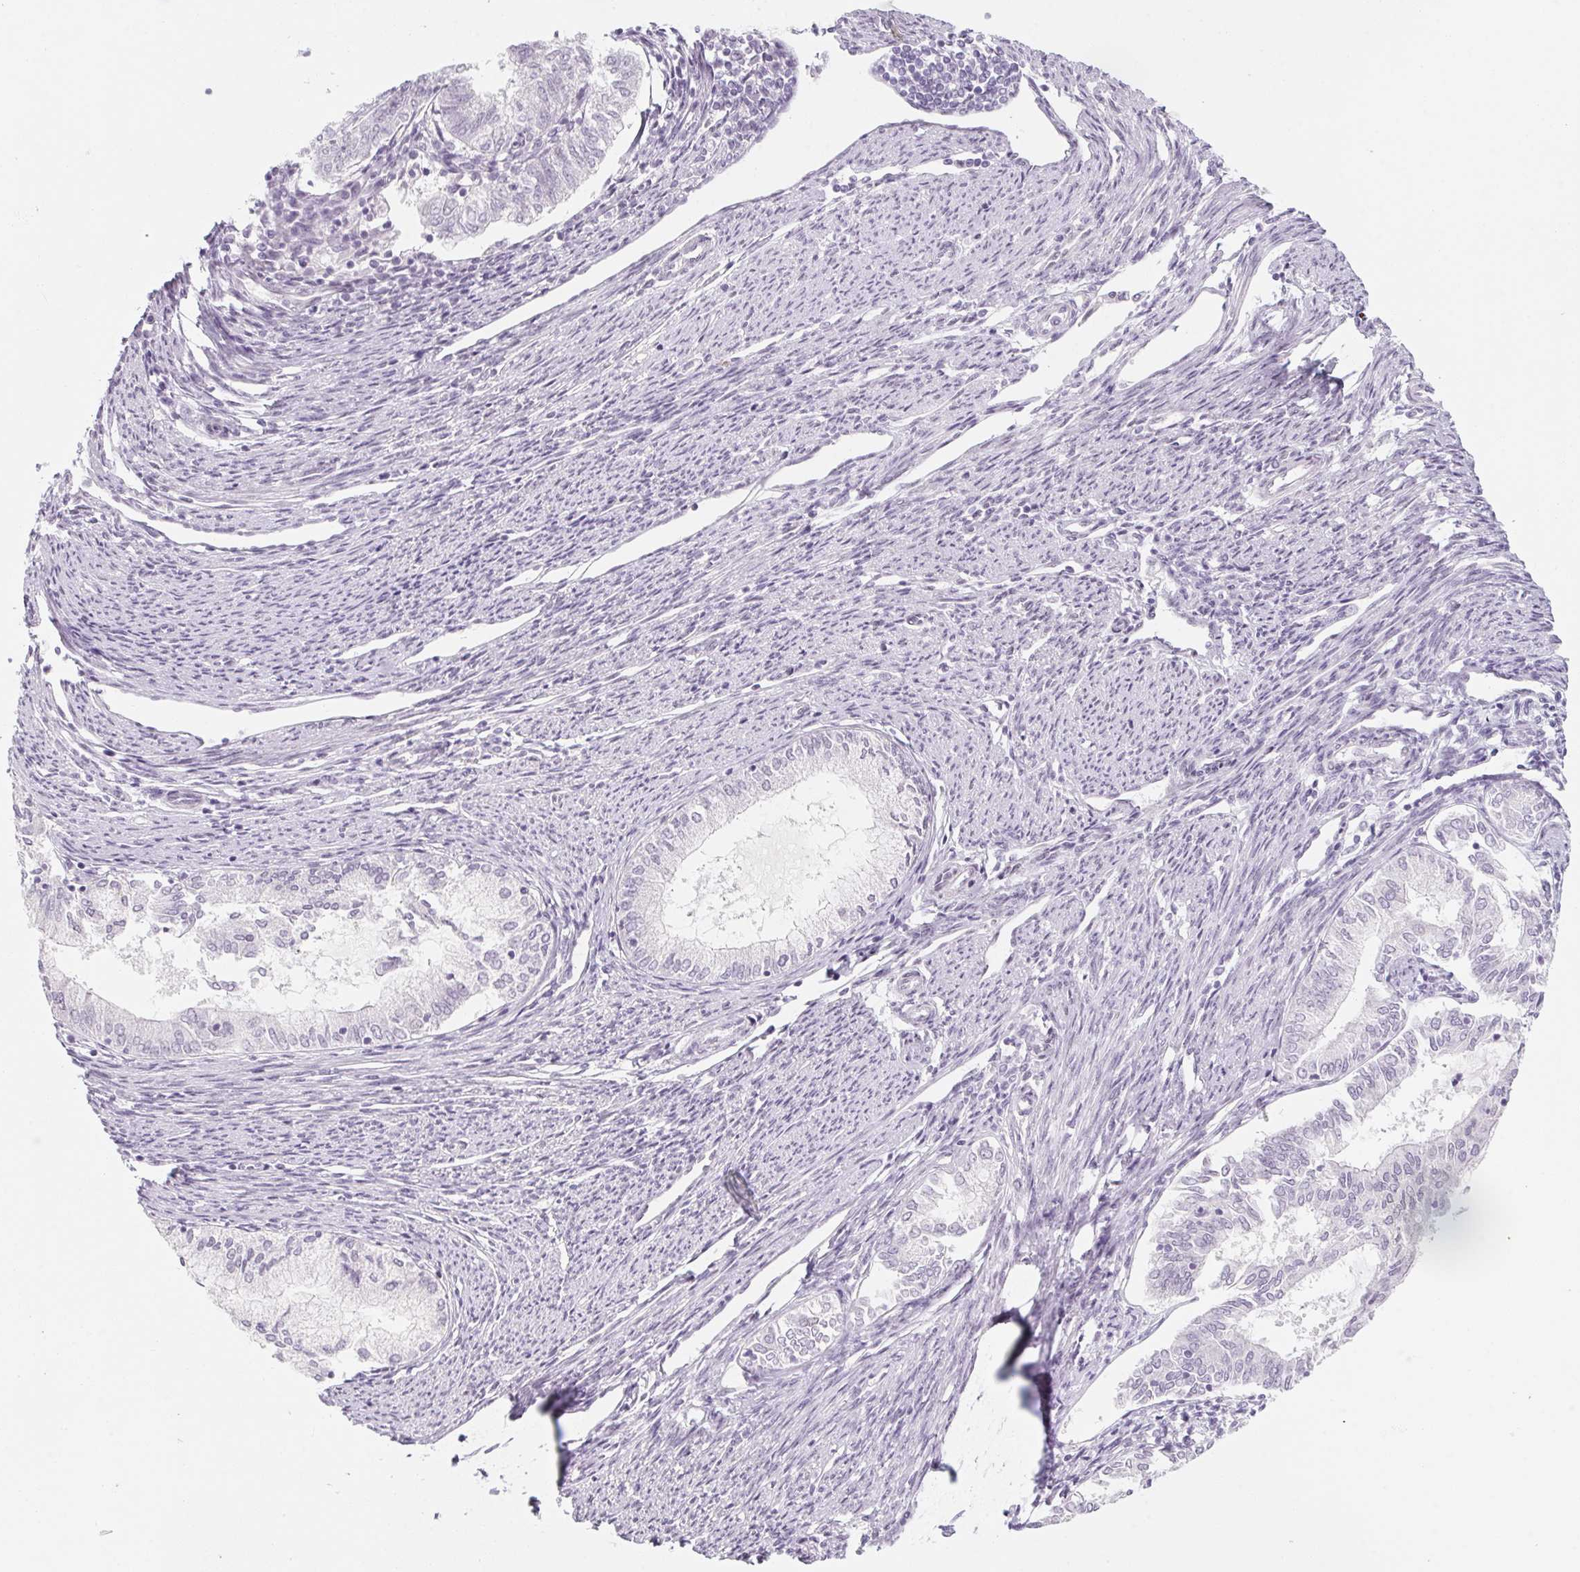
{"staining": {"intensity": "negative", "quantity": "none", "location": "none"}, "tissue": "endometrial cancer", "cell_type": "Tumor cells", "image_type": "cancer", "snomed": [{"axis": "morphology", "description": "Adenocarcinoma, NOS"}, {"axis": "topography", "description": "Endometrium"}], "caption": "Immunohistochemistry (IHC) photomicrograph of neoplastic tissue: human endometrial cancer stained with DAB exhibits no significant protein staining in tumor cells.", "gene": "KCNQ2", "patient": {"sex": "female", "age": 79}}